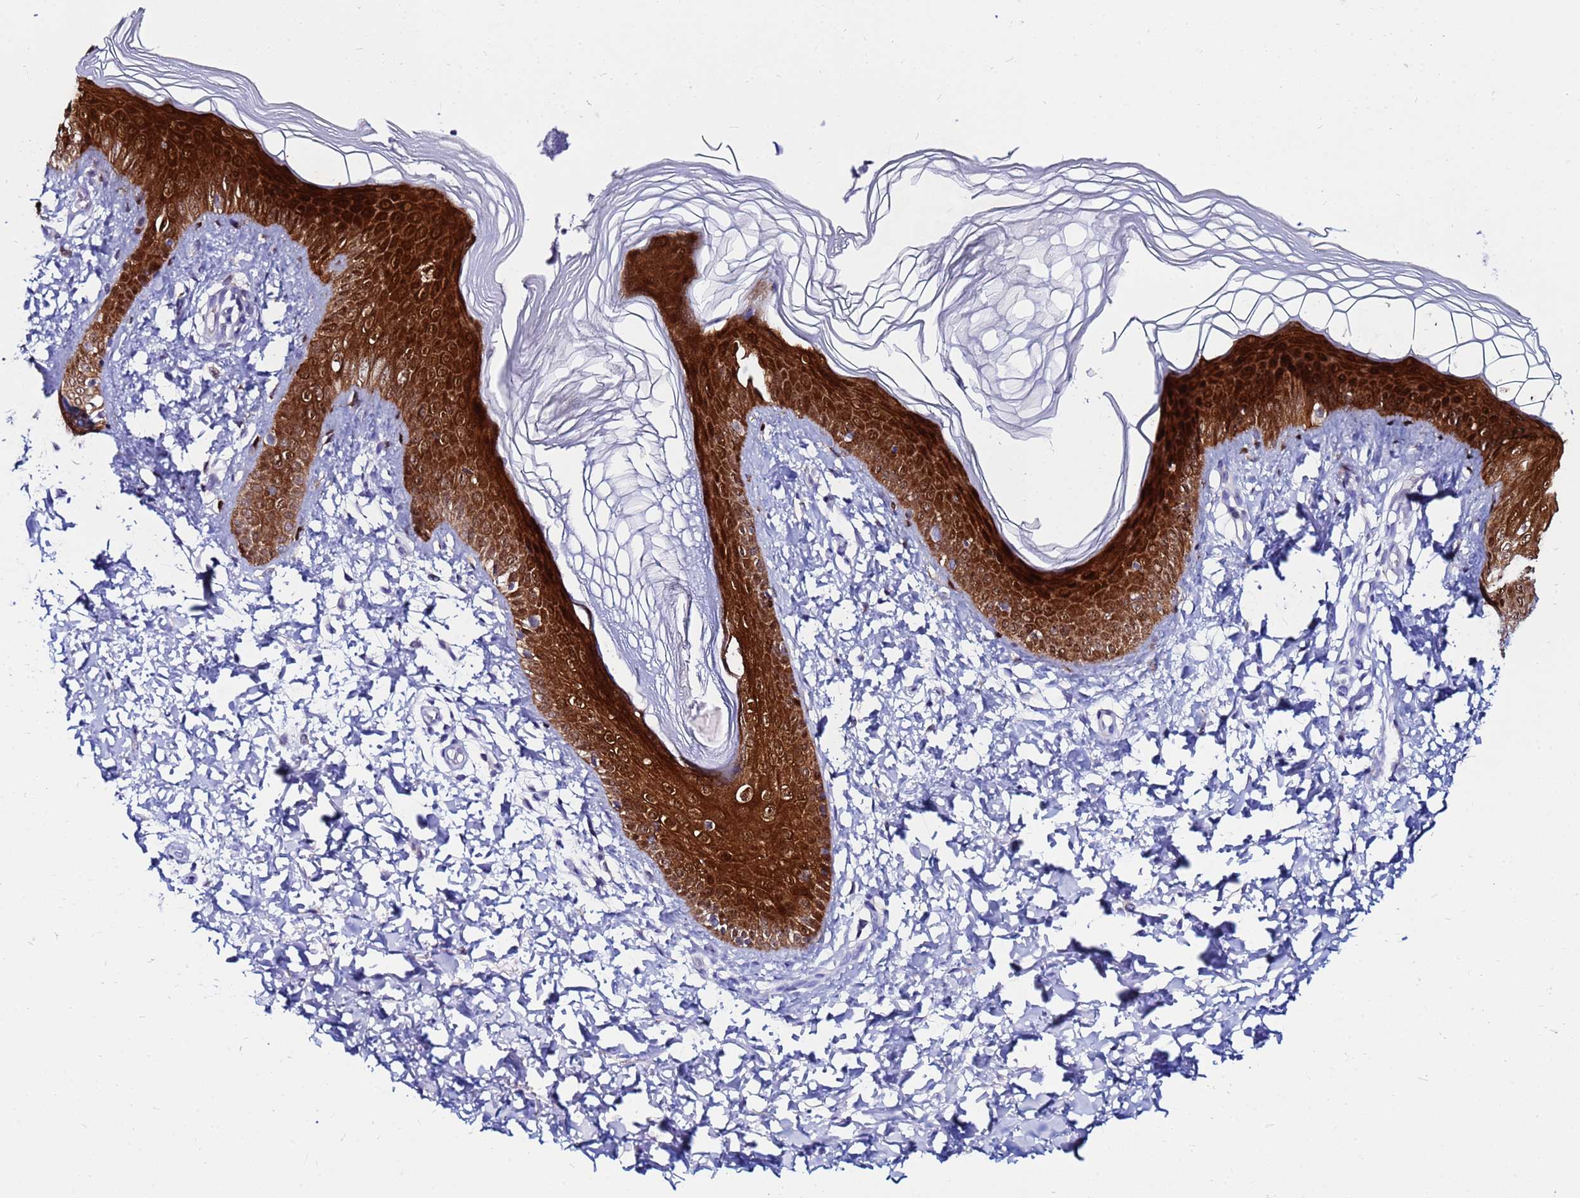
{"staining": {"intensity": "strong", "quantity": ">75%", "location": "cytoplasmic/membranous"}, "tissue": "skin", "cell_type": "Epidermal cells", "image_type": "normal", "snomed": [{"axis": "morphology", "description": "Normal tissue, NOS"}, {"axis": "morphology", "description": "Inflammation, NOS"}, {"axis": "topography", "description": "Soft tissue"}, {"axis": "topography", "description": "Anal"}], "caption": "Protein staining by IHC exhibits strong cytoplasmic/membranous expression in about >75% of epidermal cells in benign skin. Nuclei are stained in blue.", "gene": "PPP1R14C", "patient": {"sex": "female", "age": 15}}